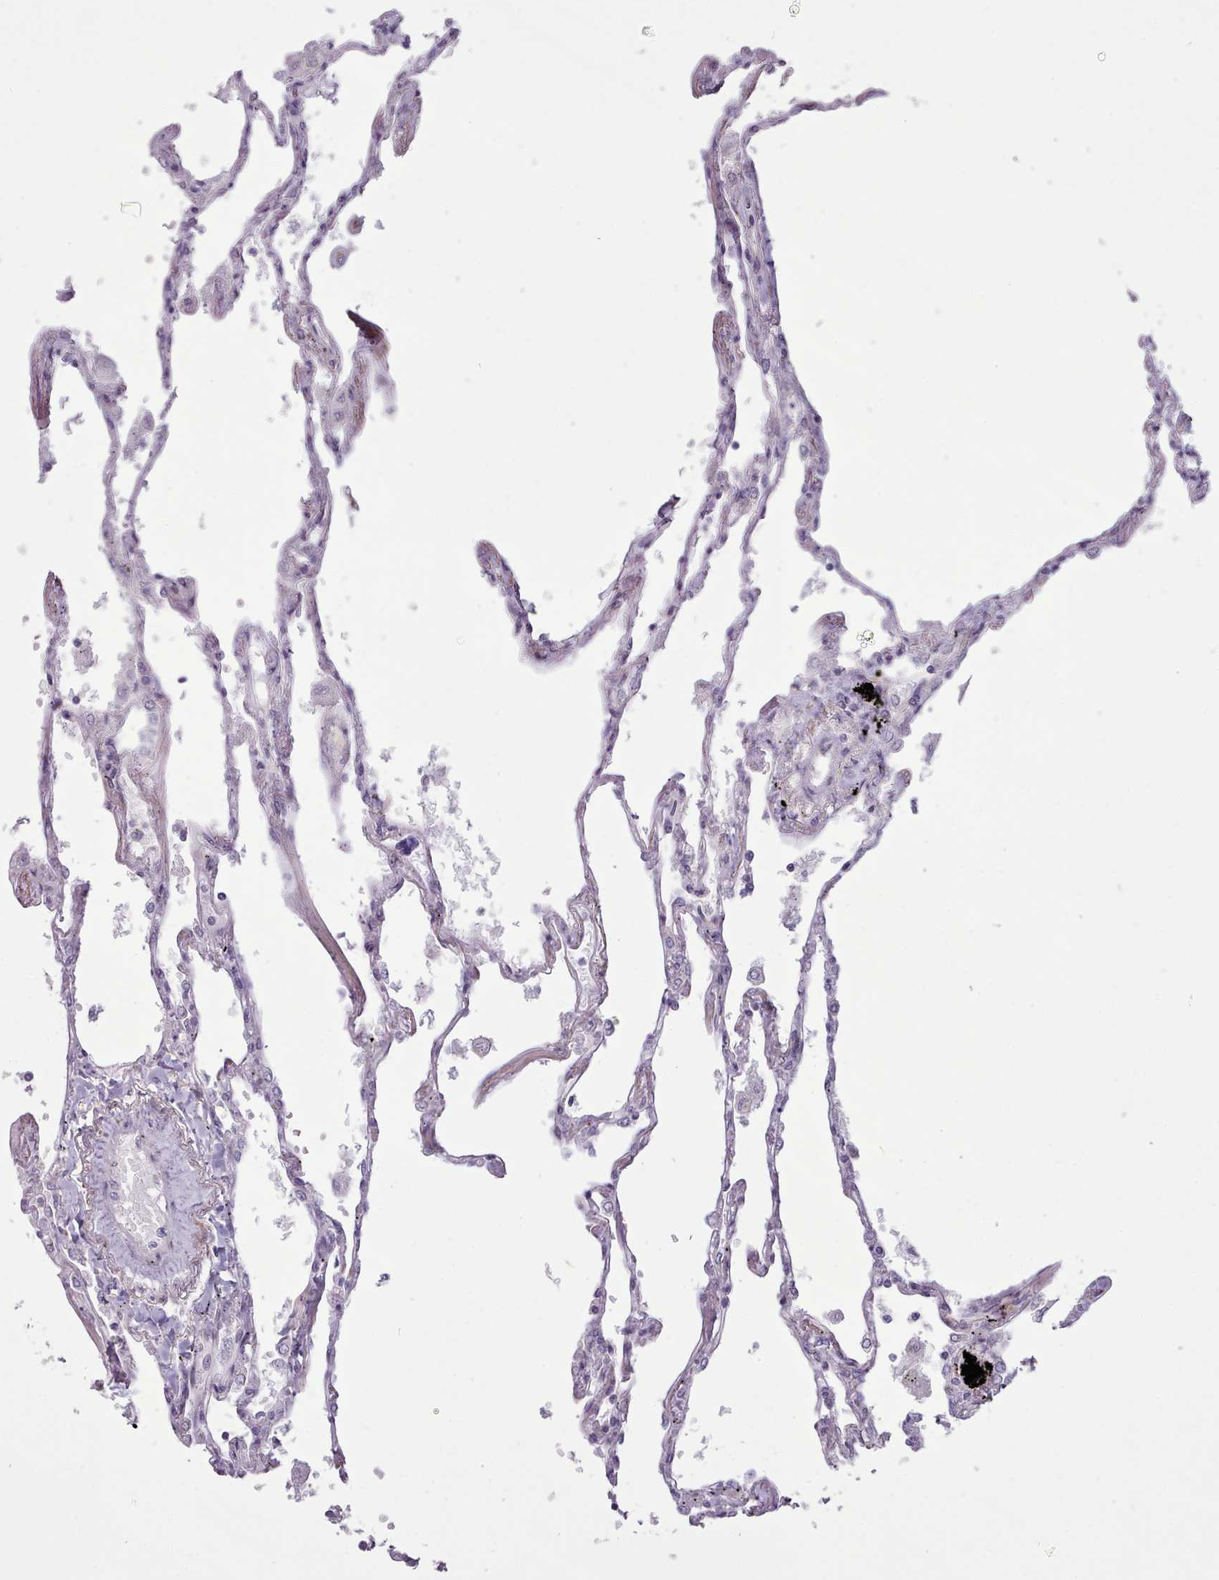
{"staining": {"intensity": "negative", "quantity": "none", "location": "none"}, "tissue": "lung", "cell_type": "Alveolar cells", "image_type": "normal", "snomed": [{"axis": "morphology", "description": "Normal tissue, NOS"}, {"axis": "topography", "description": "Lung"}], "caption": "A histopathology image of lung stained for a protein shows no brown staining in alveolar cells.", "gene": "PPP3R1", "patient": {"sex": "female", "age": 67}}